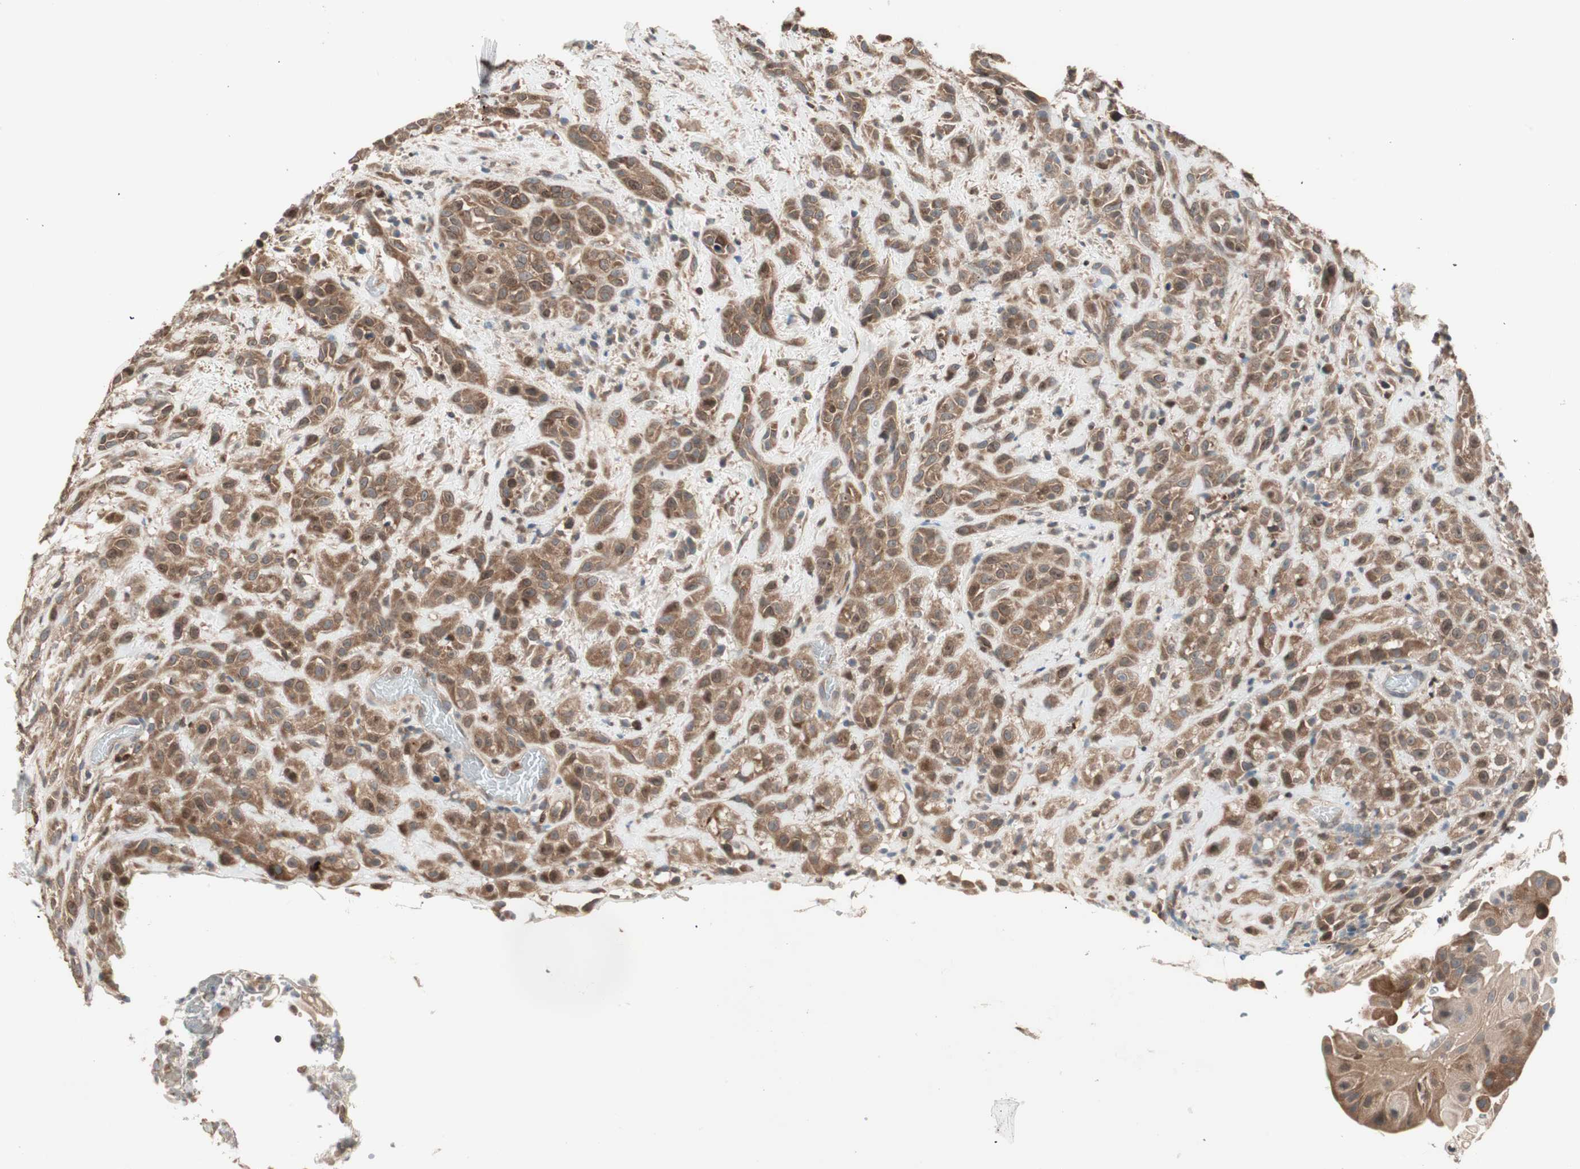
{"staining": {"intensity": "moderate", "quantity": ">75%", "location": "cytoplasmic/membranous"}, "tissue": "head and neck cancer", "cell_type": "Tumor cells", "image_type": "cancer", "snomed": [{"axis": "morphology", "description": "Squamous cell carcinoma, NOS"}, {"axis": "topography", "description": "Head-Neck"}], "caption": "Head and neck cancer stained with immunohistochemistry (IHC) displays moderate cytoplasmic/membranous staining in approximately >75% of tumor cells.", "gene": "ATP6AP2", "patient": {"sex": "male", "age": 62}}